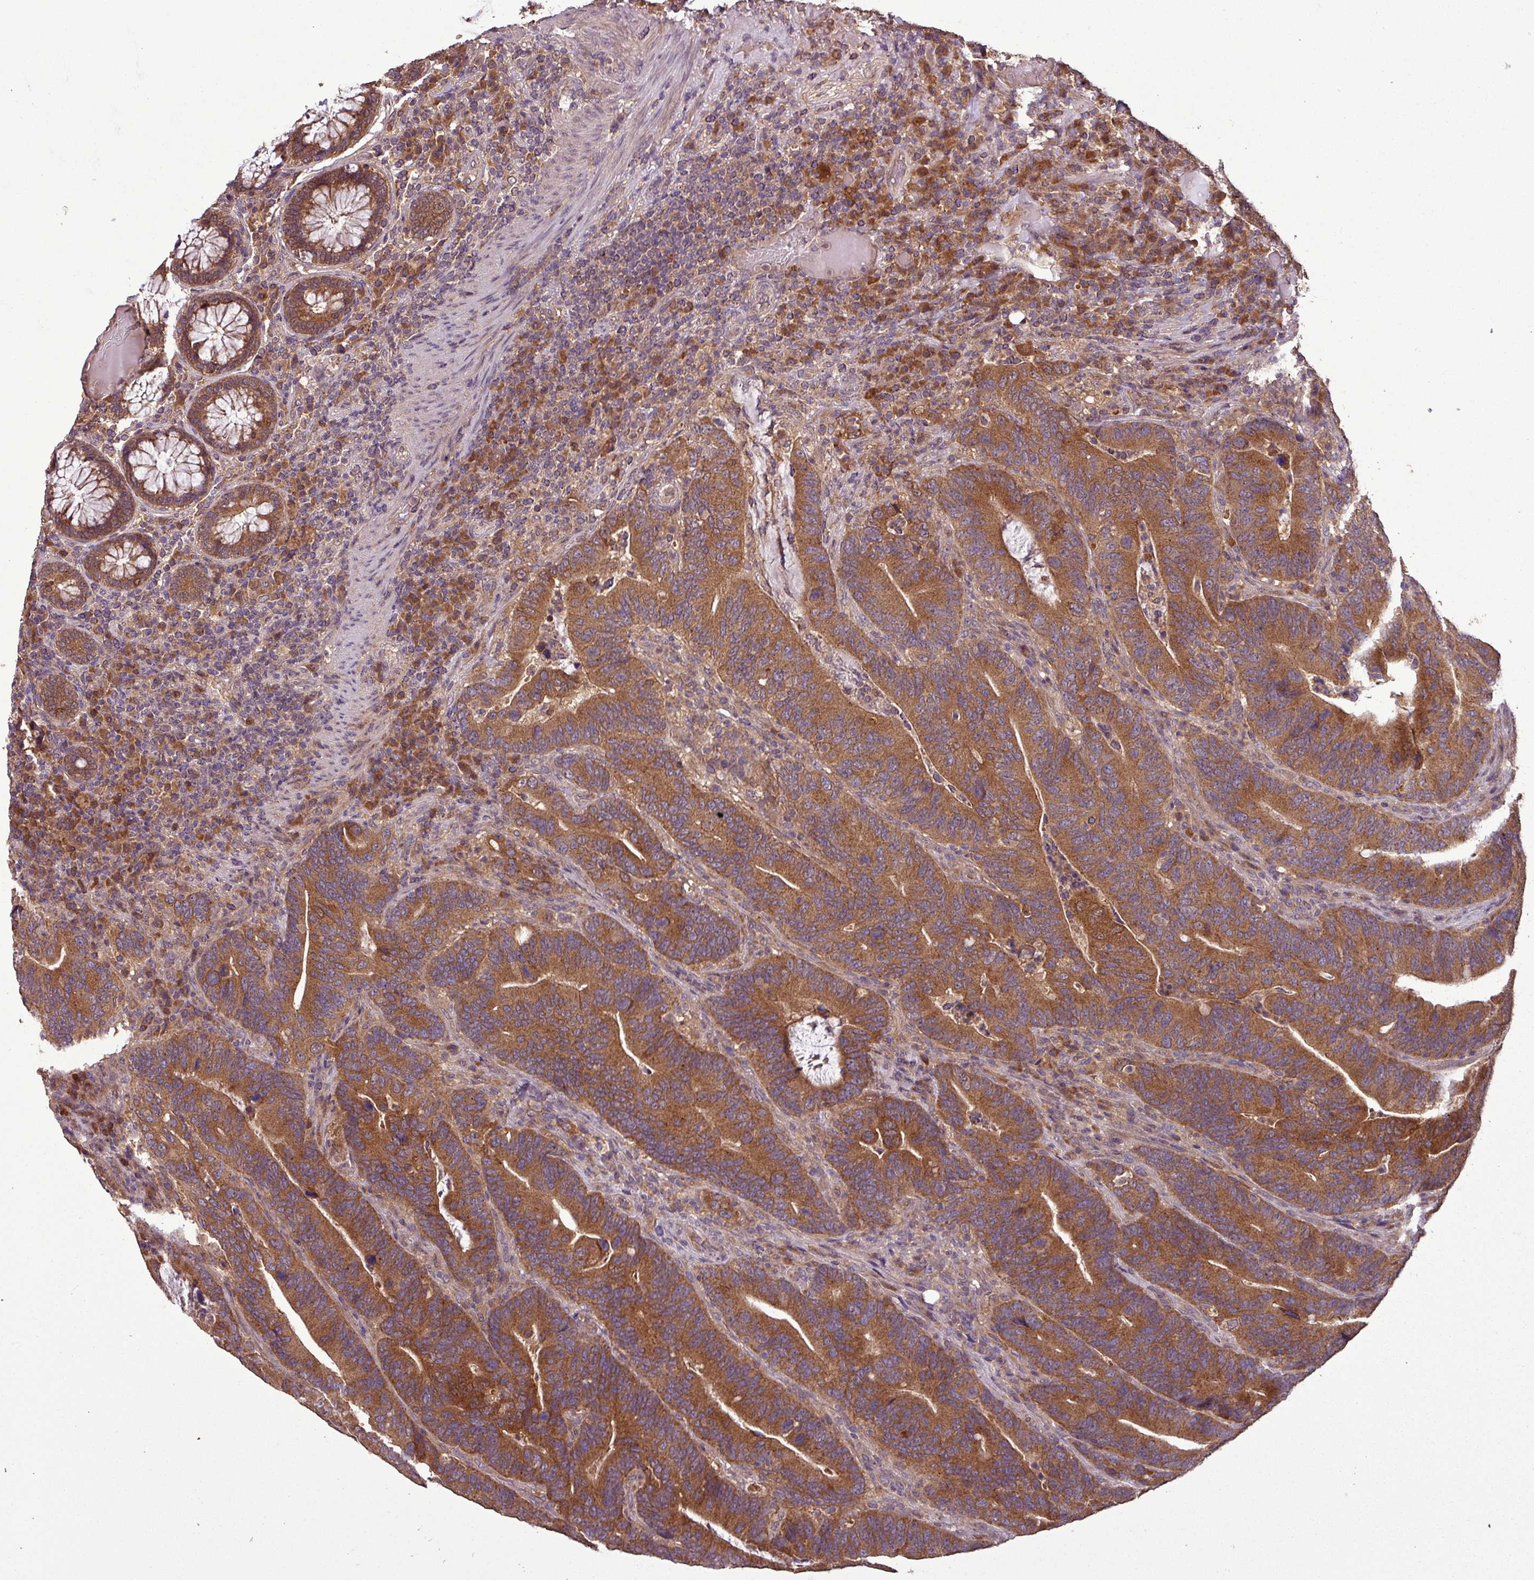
{"staining": {"intensity": "moderate", "quantity": ">75%", "location": "cytoplasmic/membranous"}, "tissue": "colorectal cancer", "cell_type": "Tumor cells", "image_type": "cancer", "snomed": [{"axis": "morphology", "description": "Adenocarcinoma, NOS"}, {"axis": "topography", "description": "Colon"}], "caption": "Colorectal cancer stained for a protein reveals moderate cytoplasmic/membranous positivity in tumor cells.", "gene": "NT5C3A", "patient": {"sex": "female", "age": 66}}